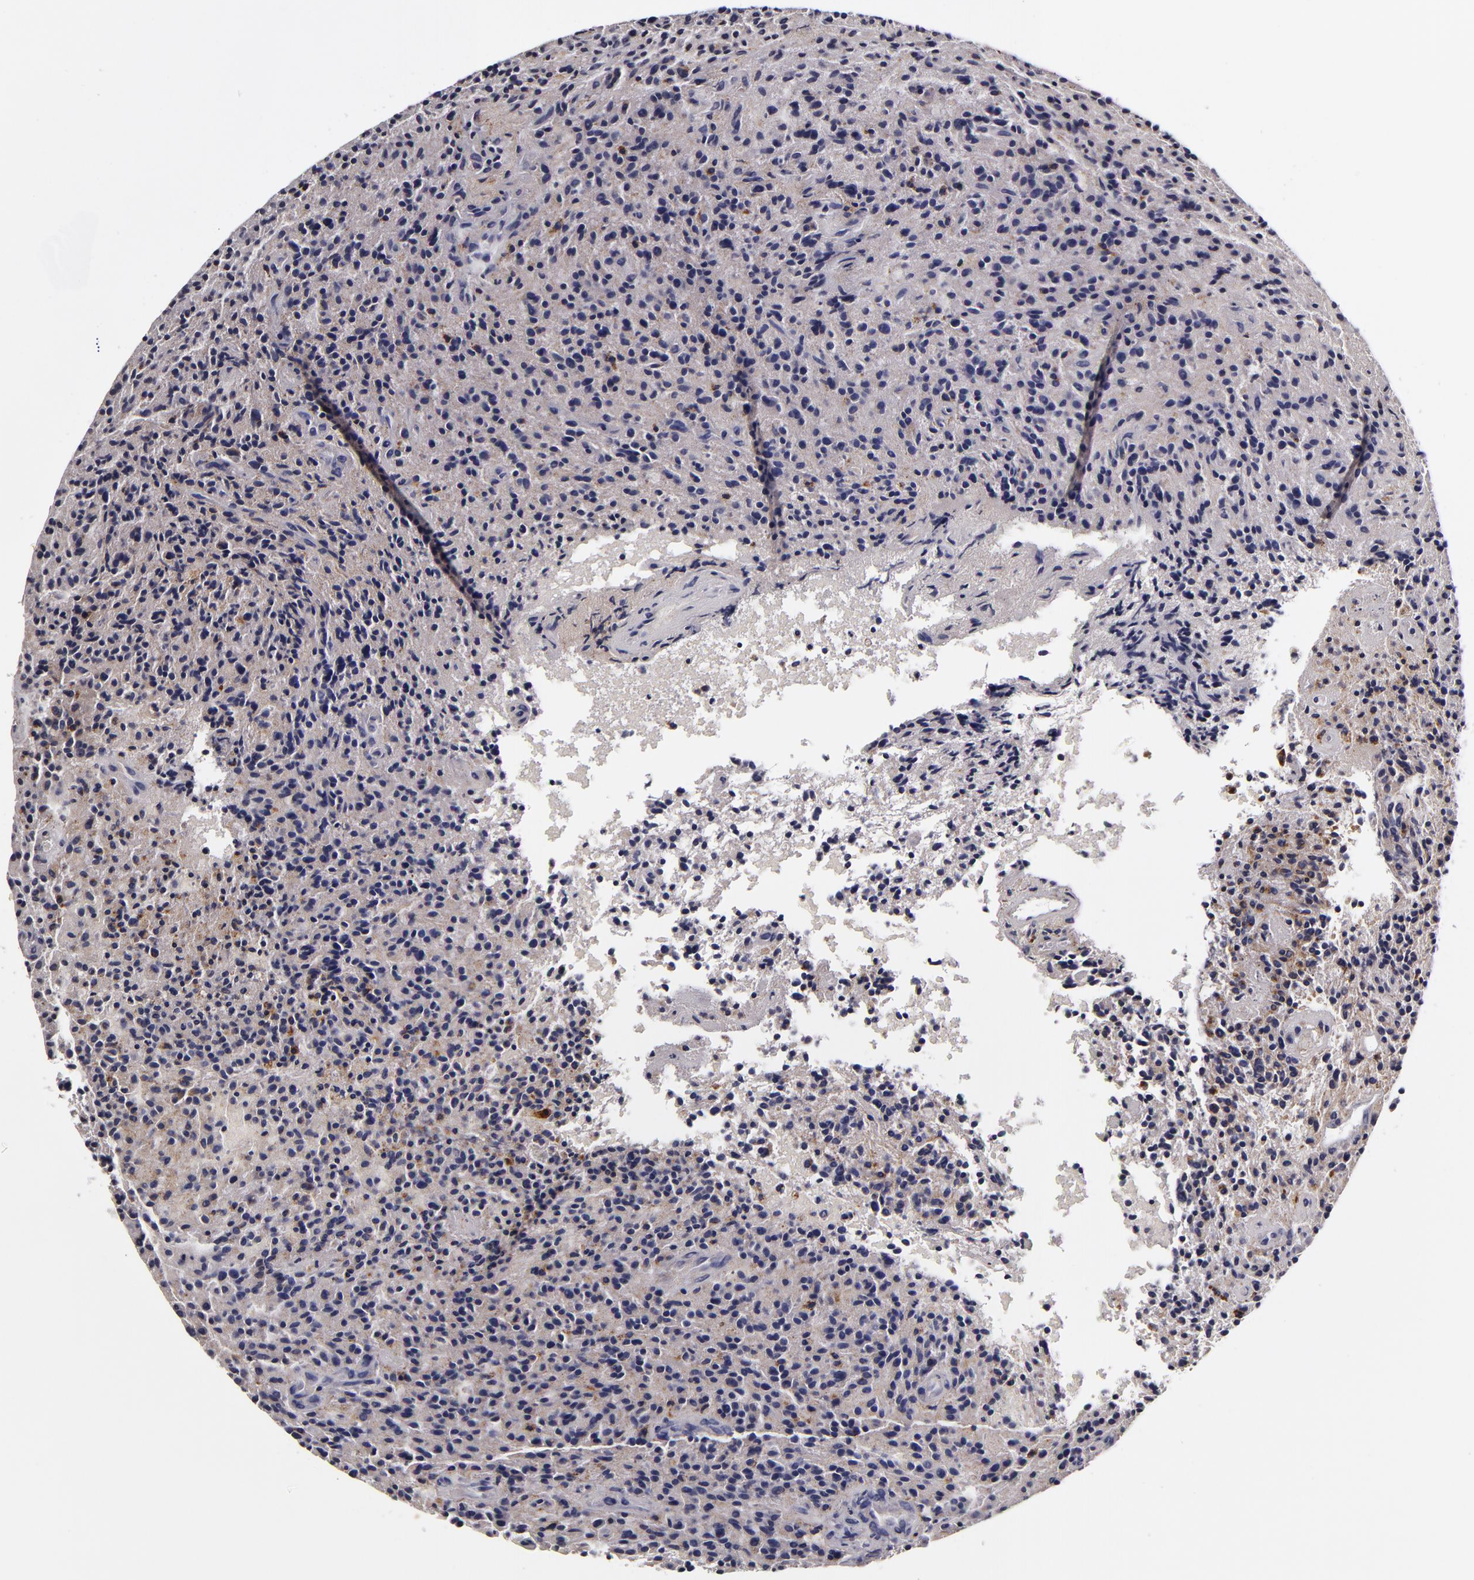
{"staining": {"intensity": "negative", "quantity": "none", "location": "none"}, "tissue": "glioma", "cell_type": "Tumor cells", "image_type": "cancer", "snomed": [{"axis": "morphology", "description": "Glioma, malignant, High grade"}, {"axis": "topography", "description": "Brain"}], "caption": "An image of human glioma is negative for staining in tumor cells.", "gene": "LGALS3BP", "patient": {"sex": "female", "age": 13}}